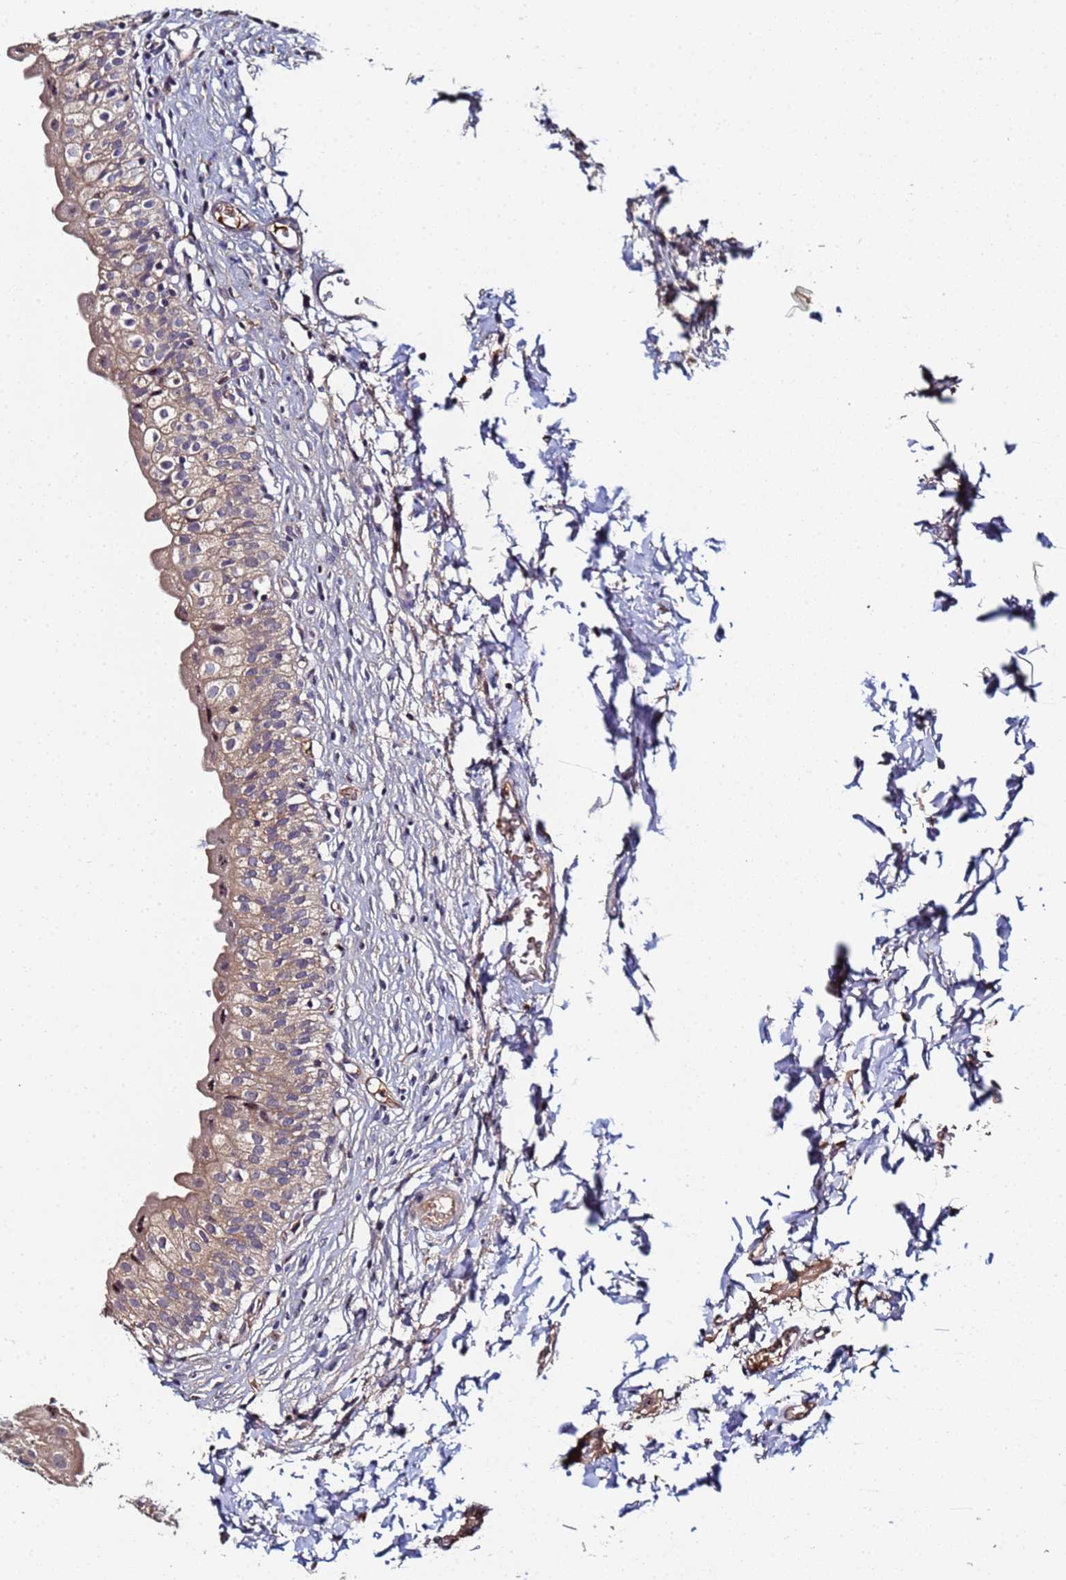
{"staining": {"intensity": "moderate", "quantity": "25%-75%", "location": "cytoplasmic/membranous"}, "tissue": "urinary bladder", "cell_type": "Urothelial cells", "image_type": "normal", "snomed": [{"axis": "morphology", "description": "Normal tissue, NOS"}, {"axis": "topography", "description": "Urinary bladder"}], "caption": "DAB immunohistochemical staining of benign urinary bladder exhibits moderate cytoplasmic/membranous protein staining in about 25%-75% of urothelial cells.", "gene": "OSER1", "patient": {"sex": "male", "age": 55}}